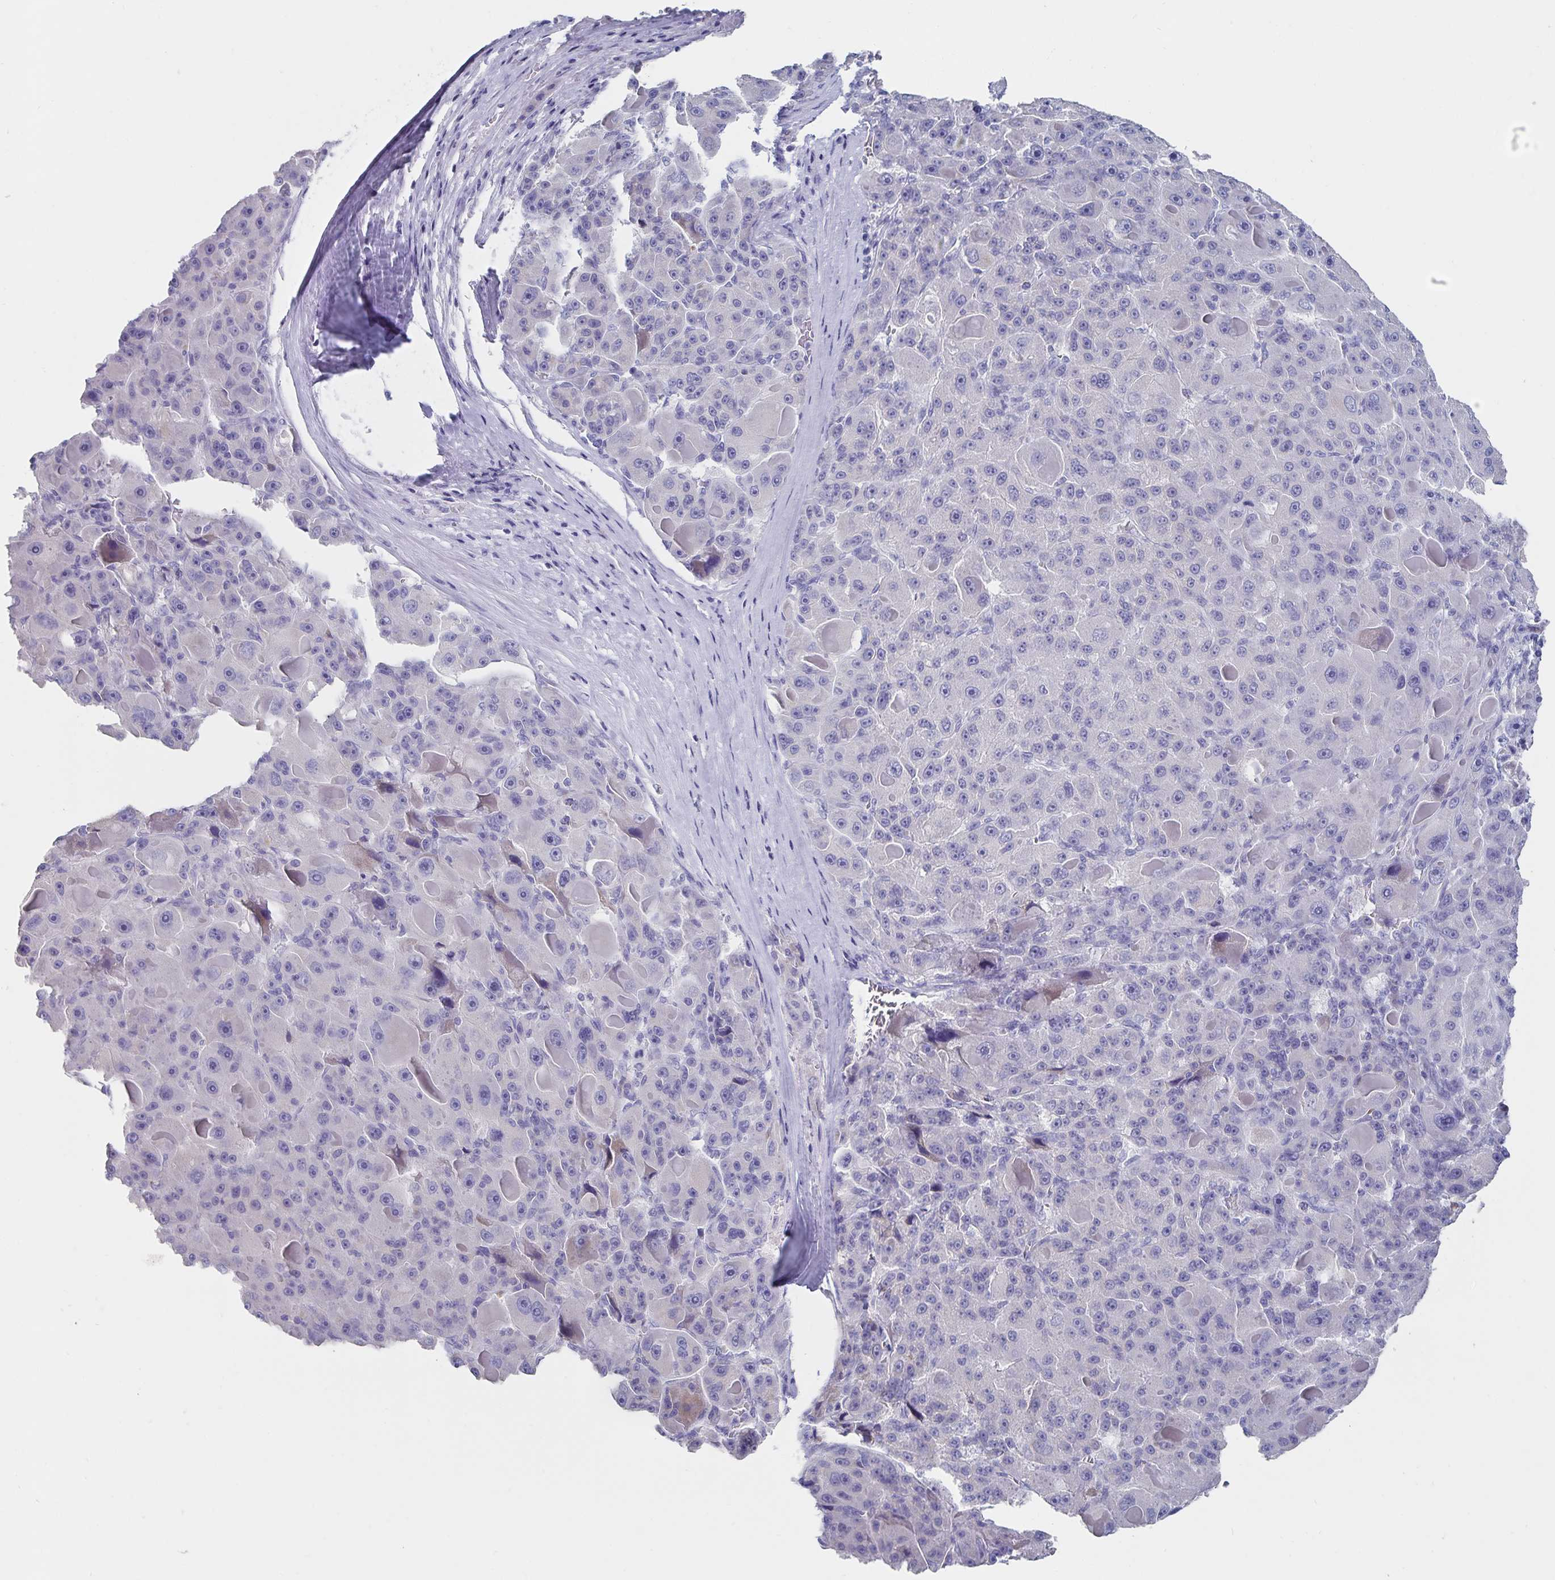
{"staining": {"intensity": "negative", "quantity": "none", "location": "none"}, "tissue": "liver cancer", "cell_type": "Tumor cells", "image_type": "cancer", "snomed": [{"axis": "morphology", "description": "Carcinoma, Hepatocellular, NOS"}, {"axis": "topography", "description": "Liver"}], "caption": "Immunohistochemistry micrograph of liver cancer (hepatocellular carcinoma) stained for a protein (brown), which shows no positivity in tumor cells. (DAB IHC, high magnification).", "gene": "CFAP69", "patient": {"sex": "male", "age": 76}}